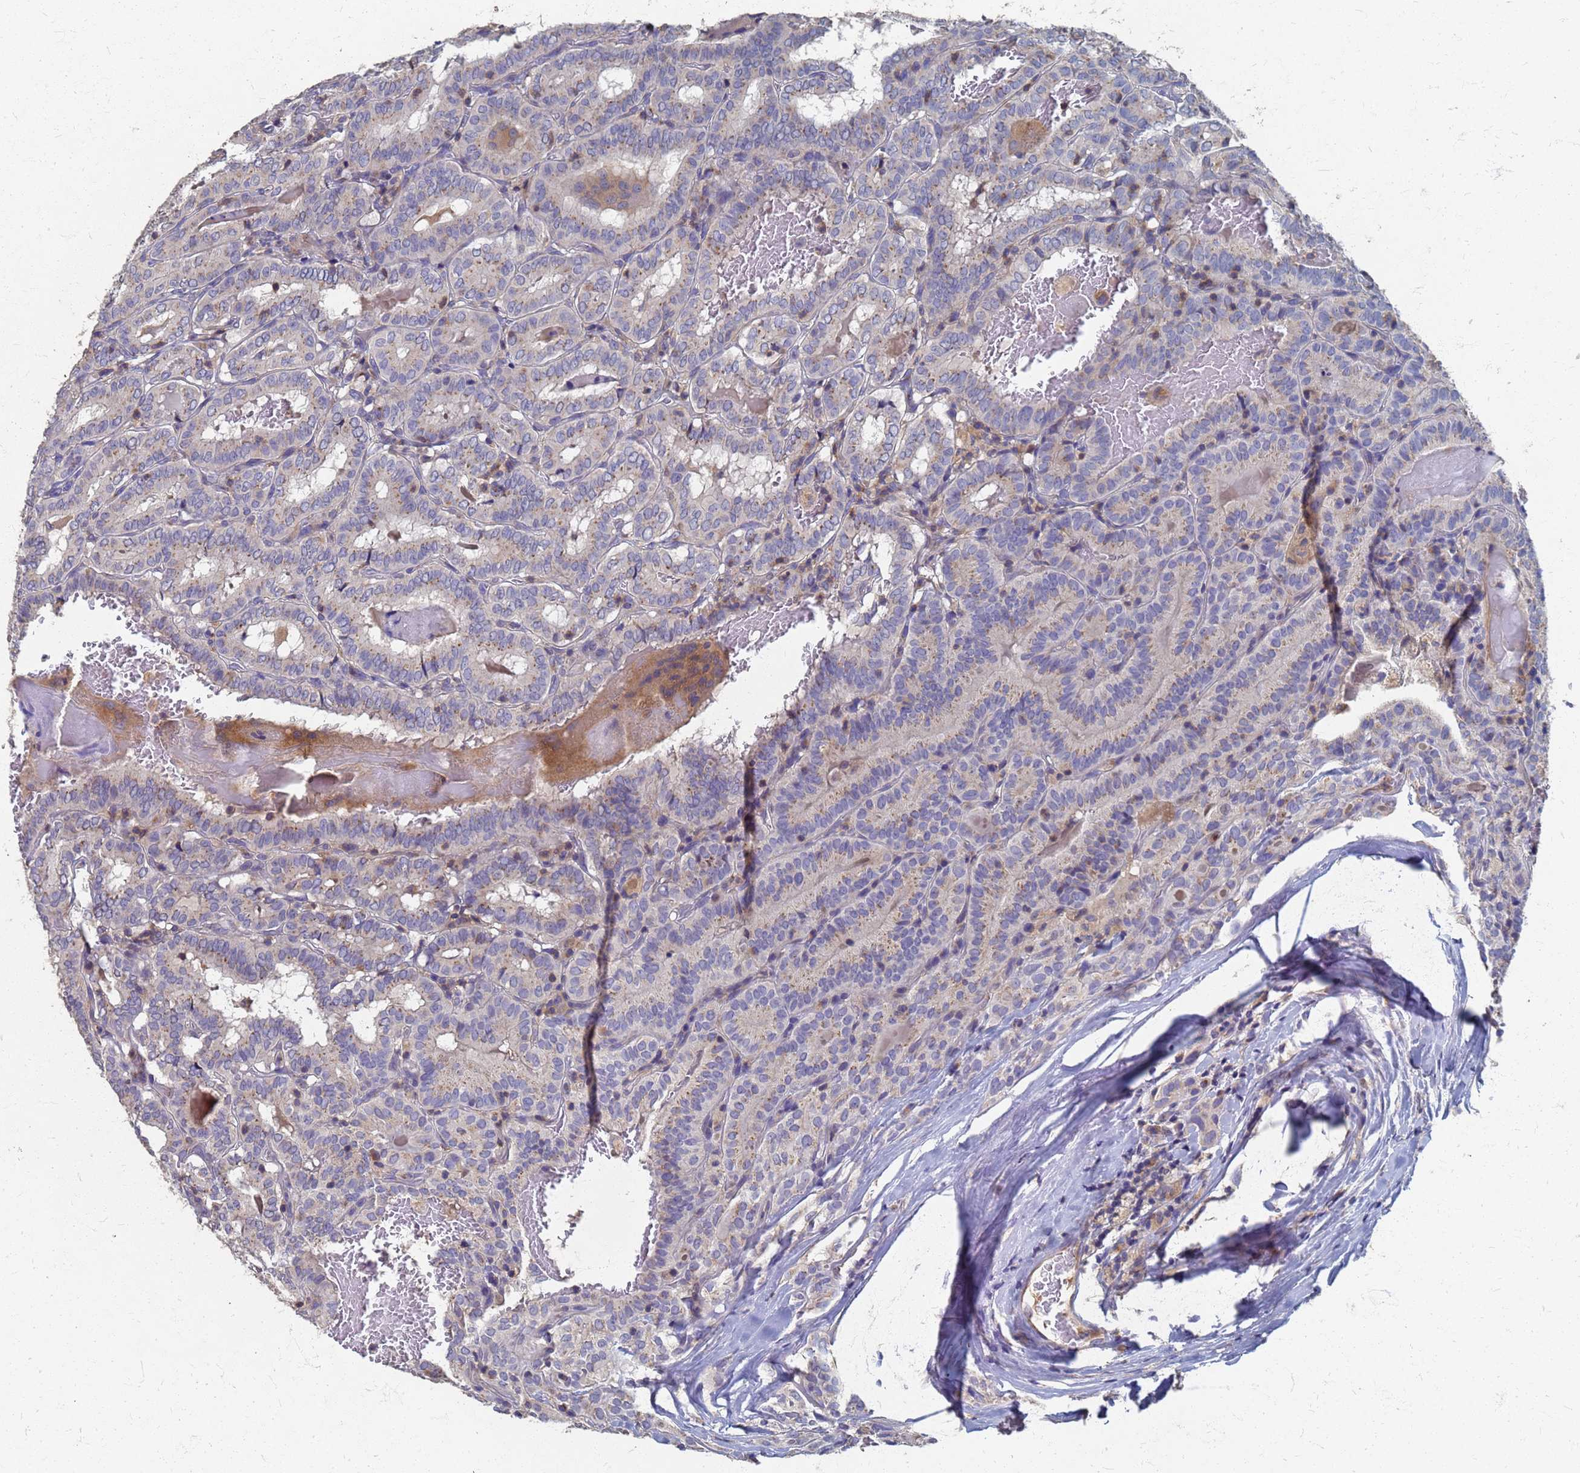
{"staining": {"intensity": "weak", "quantity": "<25%", "location": "cytoplasmic/membranous"}, "tissue": "thyroid cancer", "cell_type": "Tumor cells", "image_type": "cancer", "snomed": [{"axis": "morphology", "description": "Papillary adenocarcinoma, NOS"}, {"axis": "topography", "description": "Thyroid gland"}], "caption": "Immunohistochemistry photomicrograph of papillary adenocarcinoma (thyroid) stained for a protein (brown), which reveals no staining in tumor cells.", "gene": "KRCC1", "patient": {"sex": "female", "age": 72}}